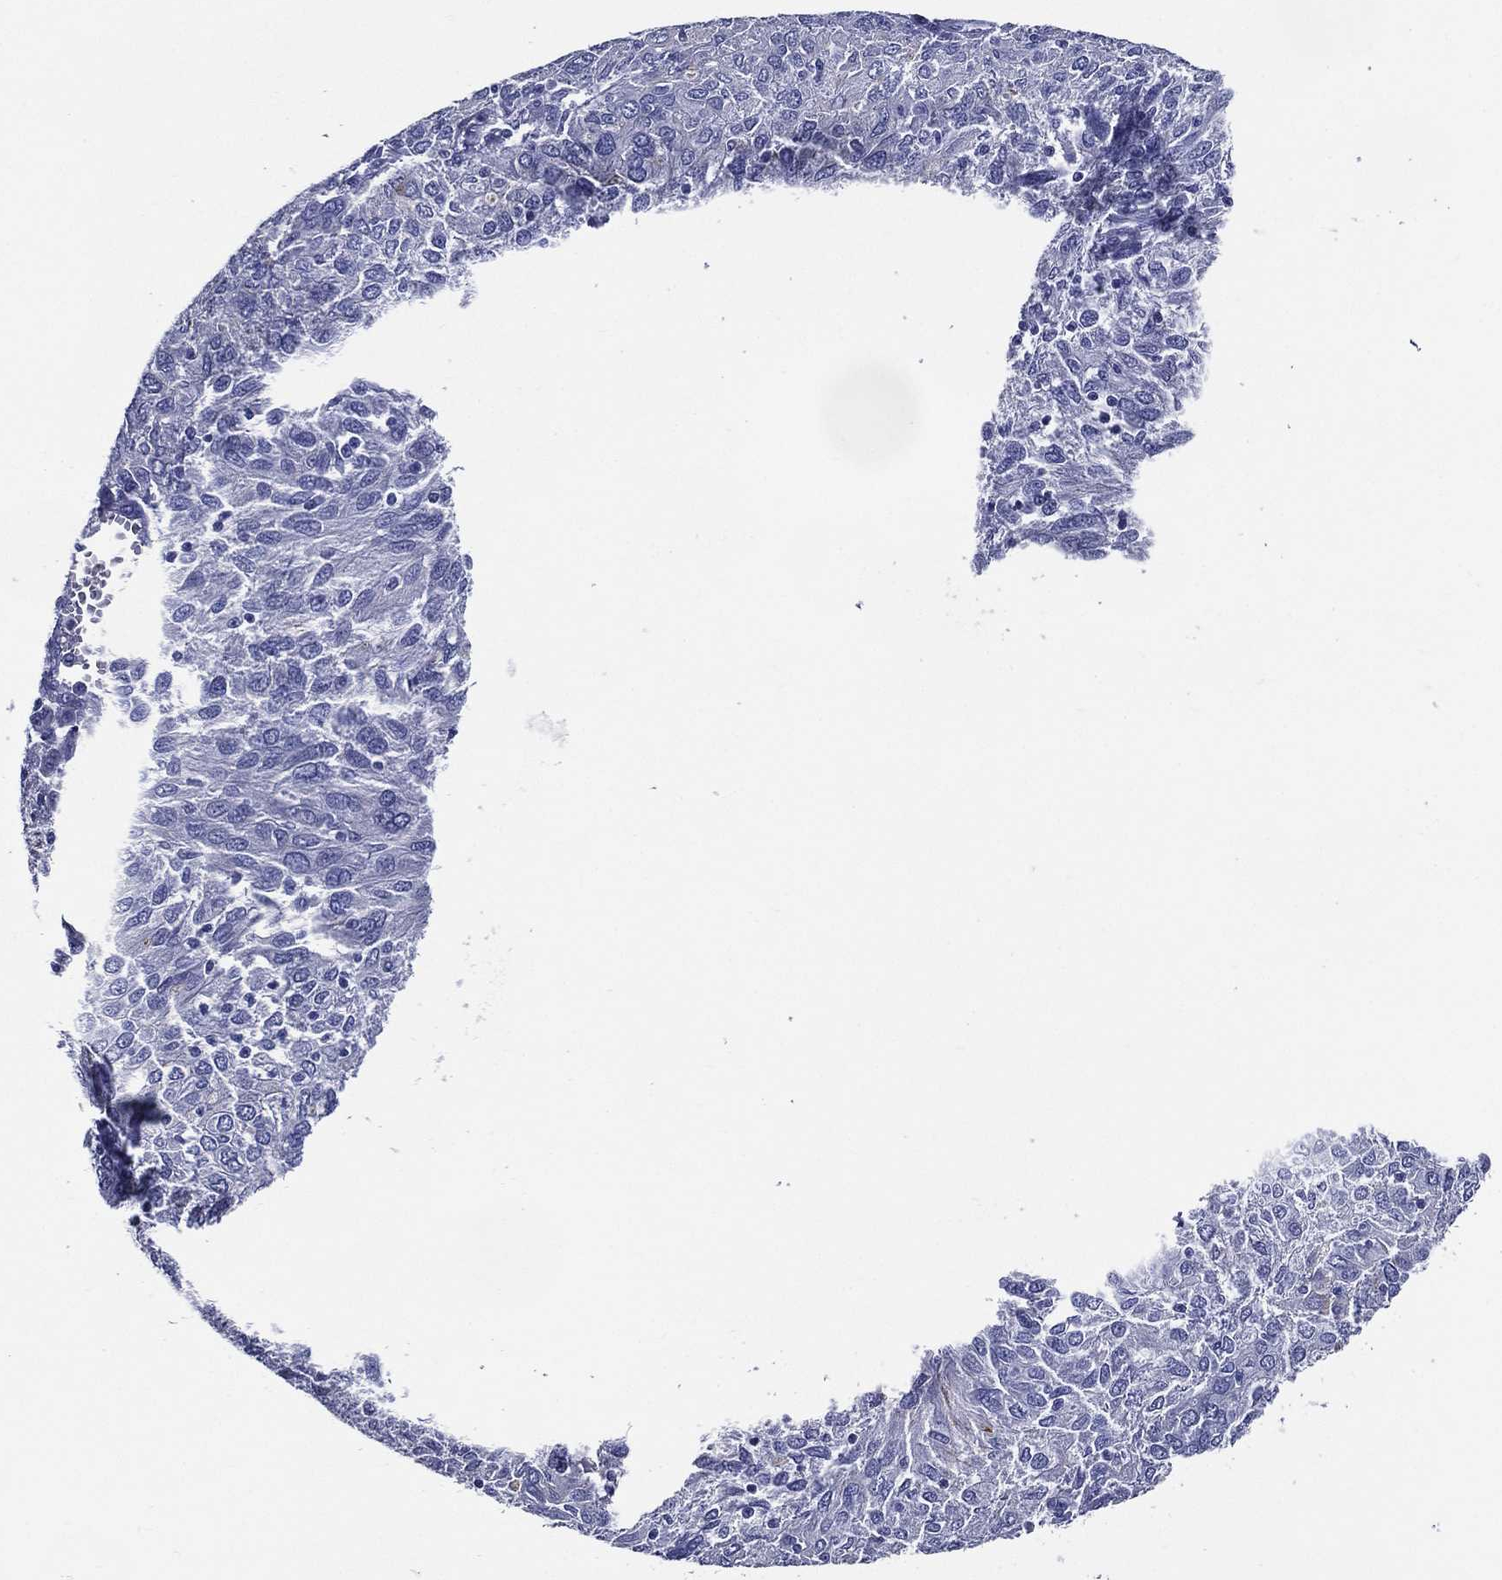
{"staining": {"intensity": "negative", "quantity": "none", "location": "none"}, "tissue": "ovarian cancer", "cell_type": "Tumor cells", "image_type": "cancer", "snomed": [{"axis": "morphology", "description": "Carcinoma, endometroid"}, {"axis": "topography", "description": "Ovary"}], "caption": "A micrograph of endometroid carcinoma (ovarian) stained for a protein reveals no brown staining in tumor cells. (DAB immunohistochemistry (IHC) visualized using brightfield microscopy, high magnification).", "gene": "ACE2", "patient": {"sex": "female", "age": 50}}